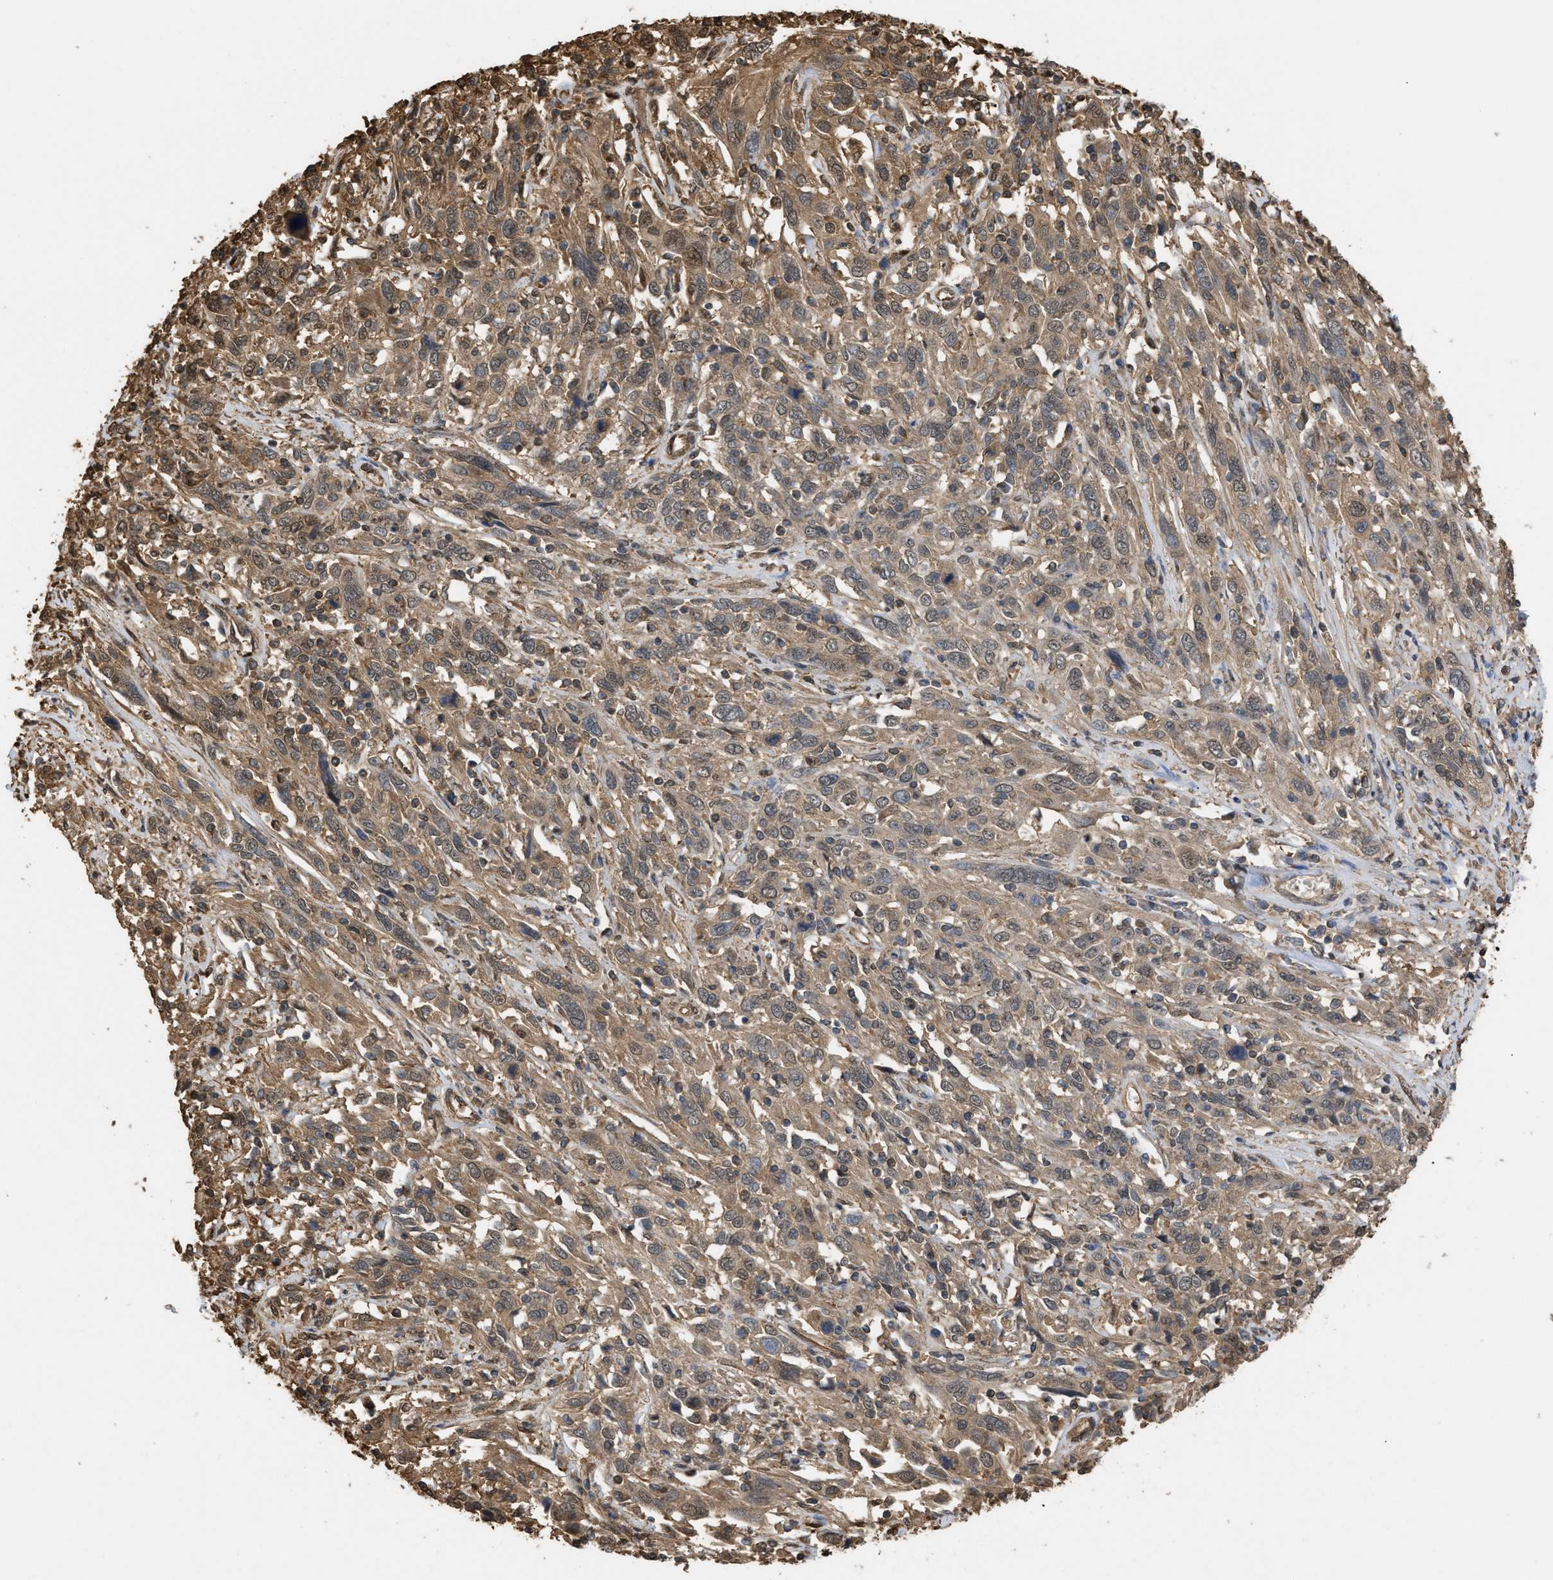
{"staining": {"intensity": "moderate", "quantity": ">75%", "location": "cytoplasmic/membranous"}, "tissue": "cervical cancer", "cell_type": "Tumor cells", "image_type": "cancer", "snomed": [{"axis": "morphology", "description": "Squamous cell carcinoma, NOS"}, {"axis": "topography", "description": "Cervix"}], "caption": "Protein expression analysis of human cervical squamous cell carcinoma reveals moderate cytoplasmic/membranous expression in approximately >75% of tumor cells.", "gene": "CALM1", "patient": {"sex": "female", "age": 46}}